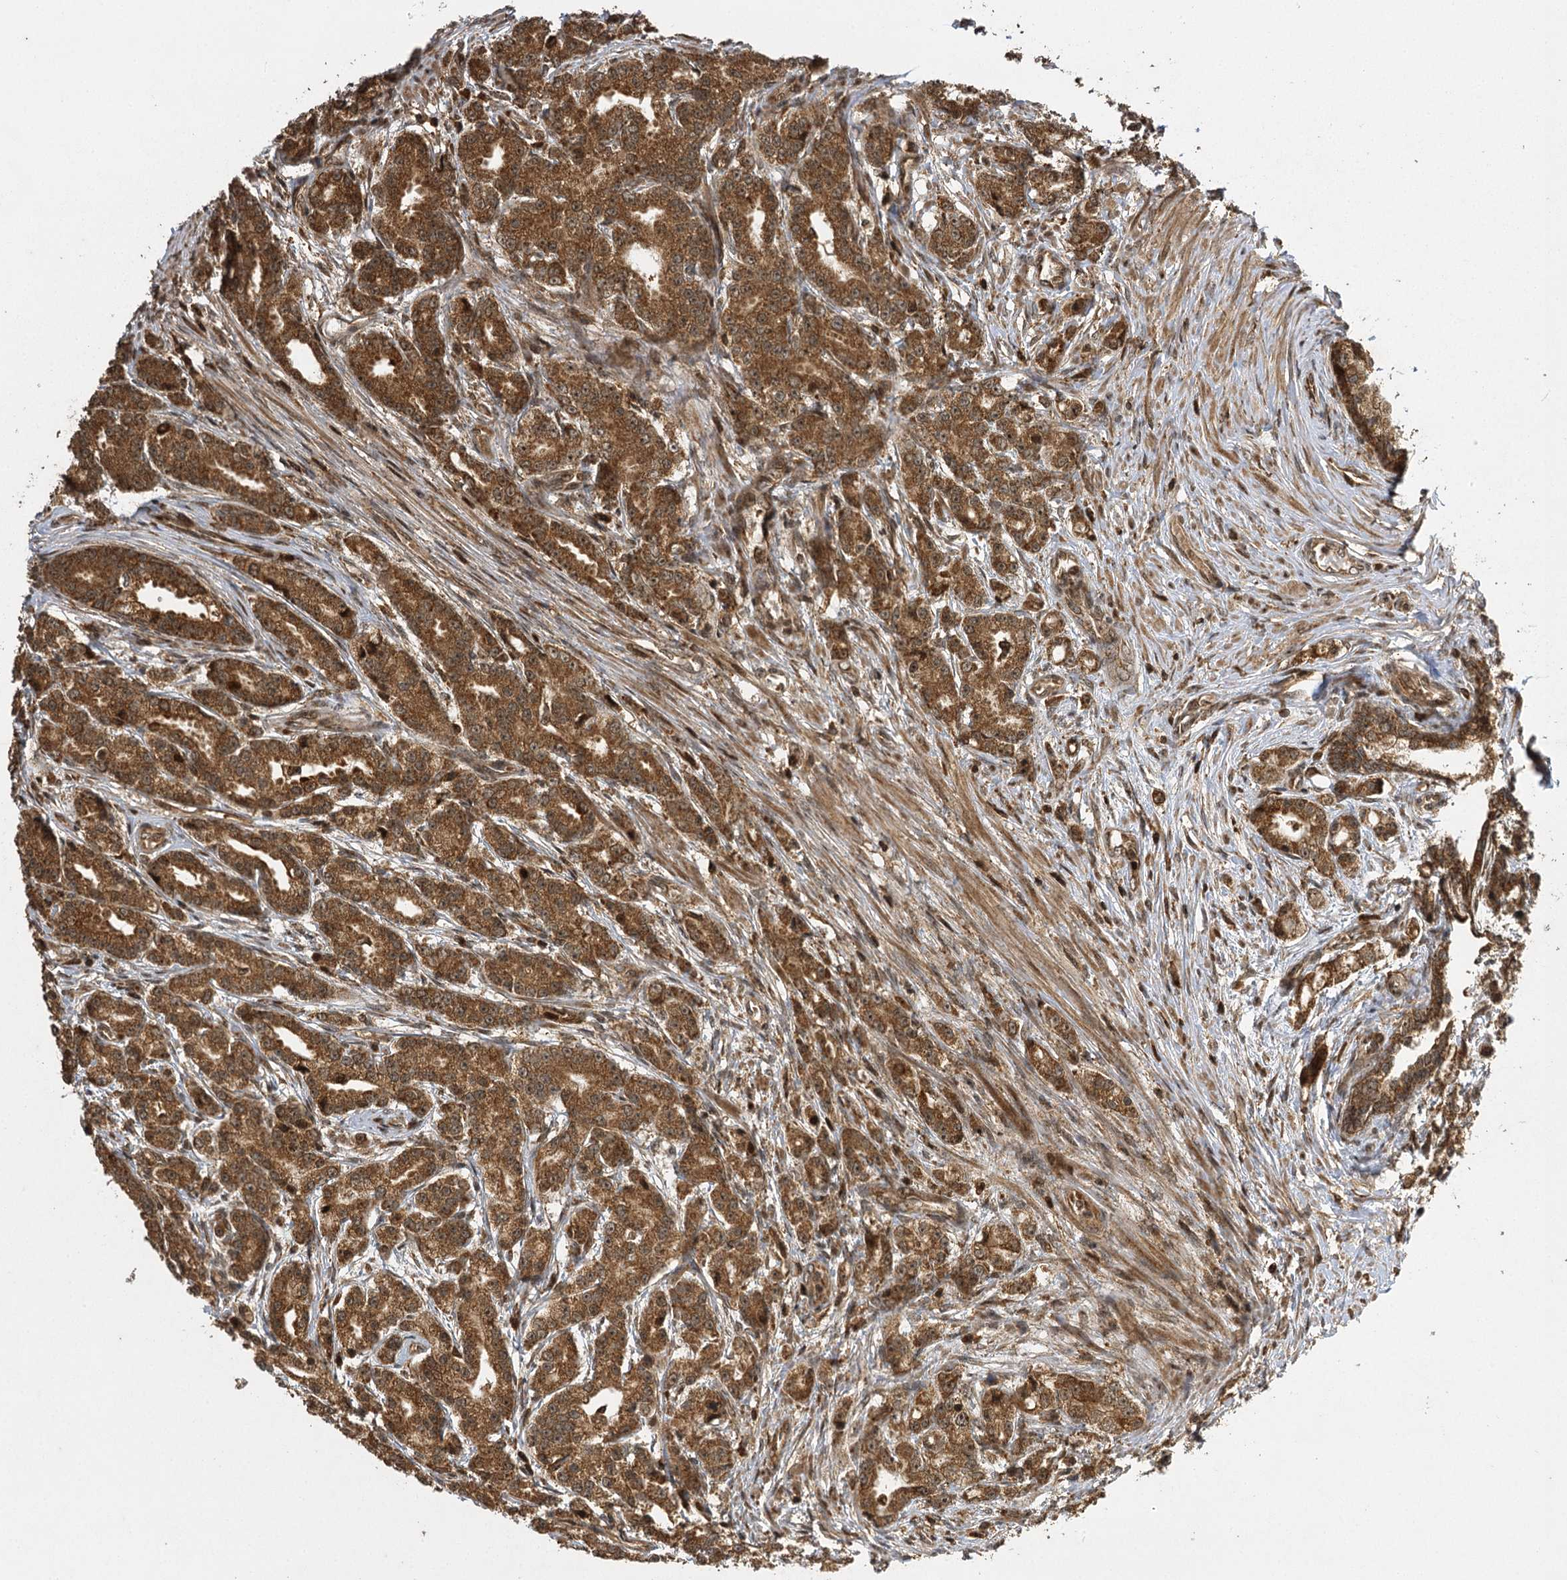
{"staining": {"intensity": "moderate", "quantity": ">75%", "location": "cytoplasmic/membranous"}, "tissue": "prostate cancer", "cell_type": "Tumor cells", "image_type": "cancer", "snomed": [{"axis": "morphology", "description": "Adenocarcinoma, High grade"}, {"axis": "topography", "description": "Prostate"}], "caption": "This micrograph displays immunohistochemistry (IHC) staining of prostate cancer, with medium moderate cytoplasmic/membranous expression in approximately >75% of tumor cells.", "gene": "IL11RA", "patient": {"sex": "male", "age": 69}}